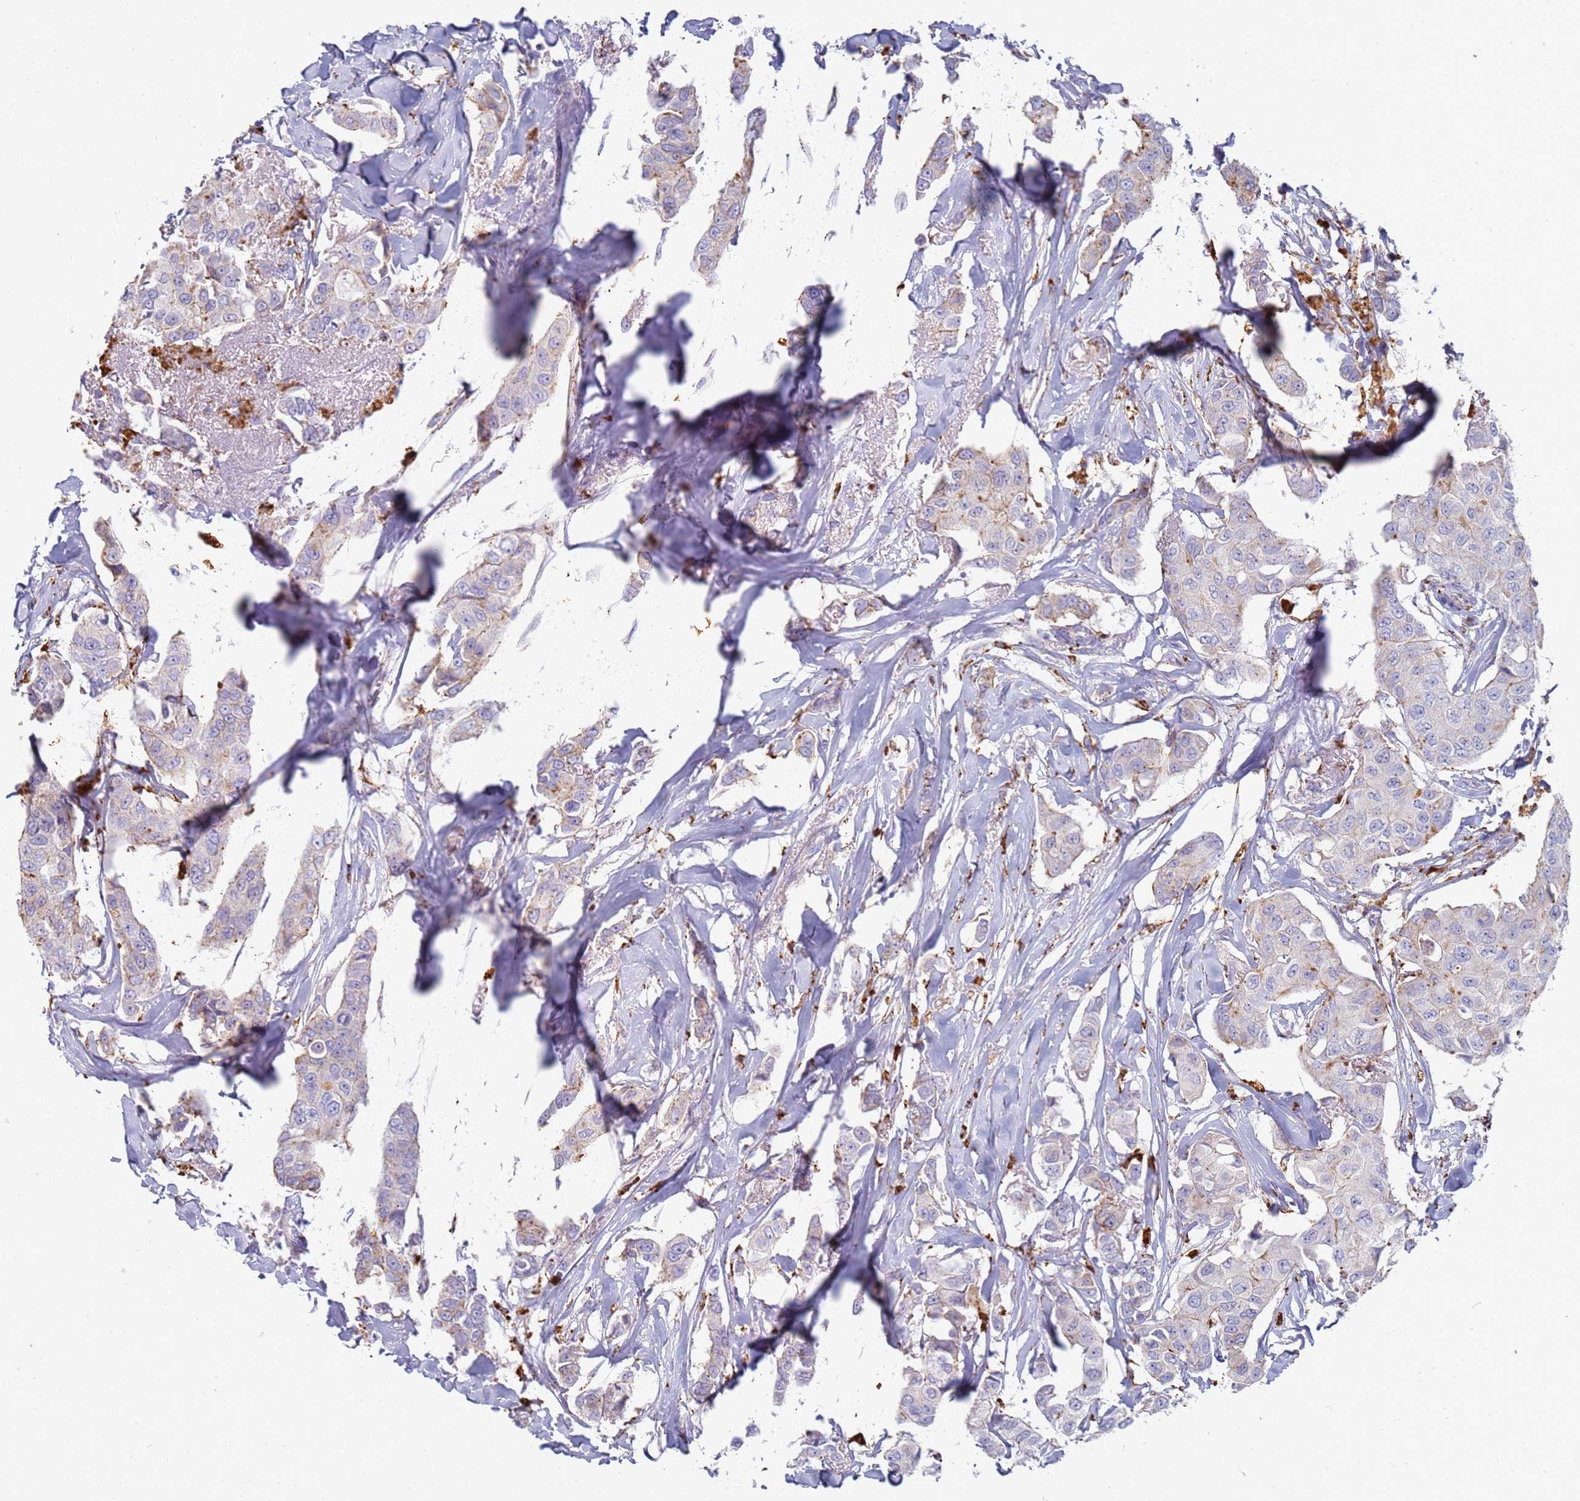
{"staining": {"intensity": "negative", "quantity": "none", "location": "none"}, "tissue": "breast cancer", "cell_type": "Tumor cells", "image_type": "cancer", "snomed": [{"axis": "morphology", "description": "Duct carcinoma"}, {"axis": "topography", "description": "Breast"}], "caption": "The histopathology image shows no significant expression in tumor cells of breast cancer.", "gene": "TMEM229B", "patient": {"sex": "female", "age": 80}}